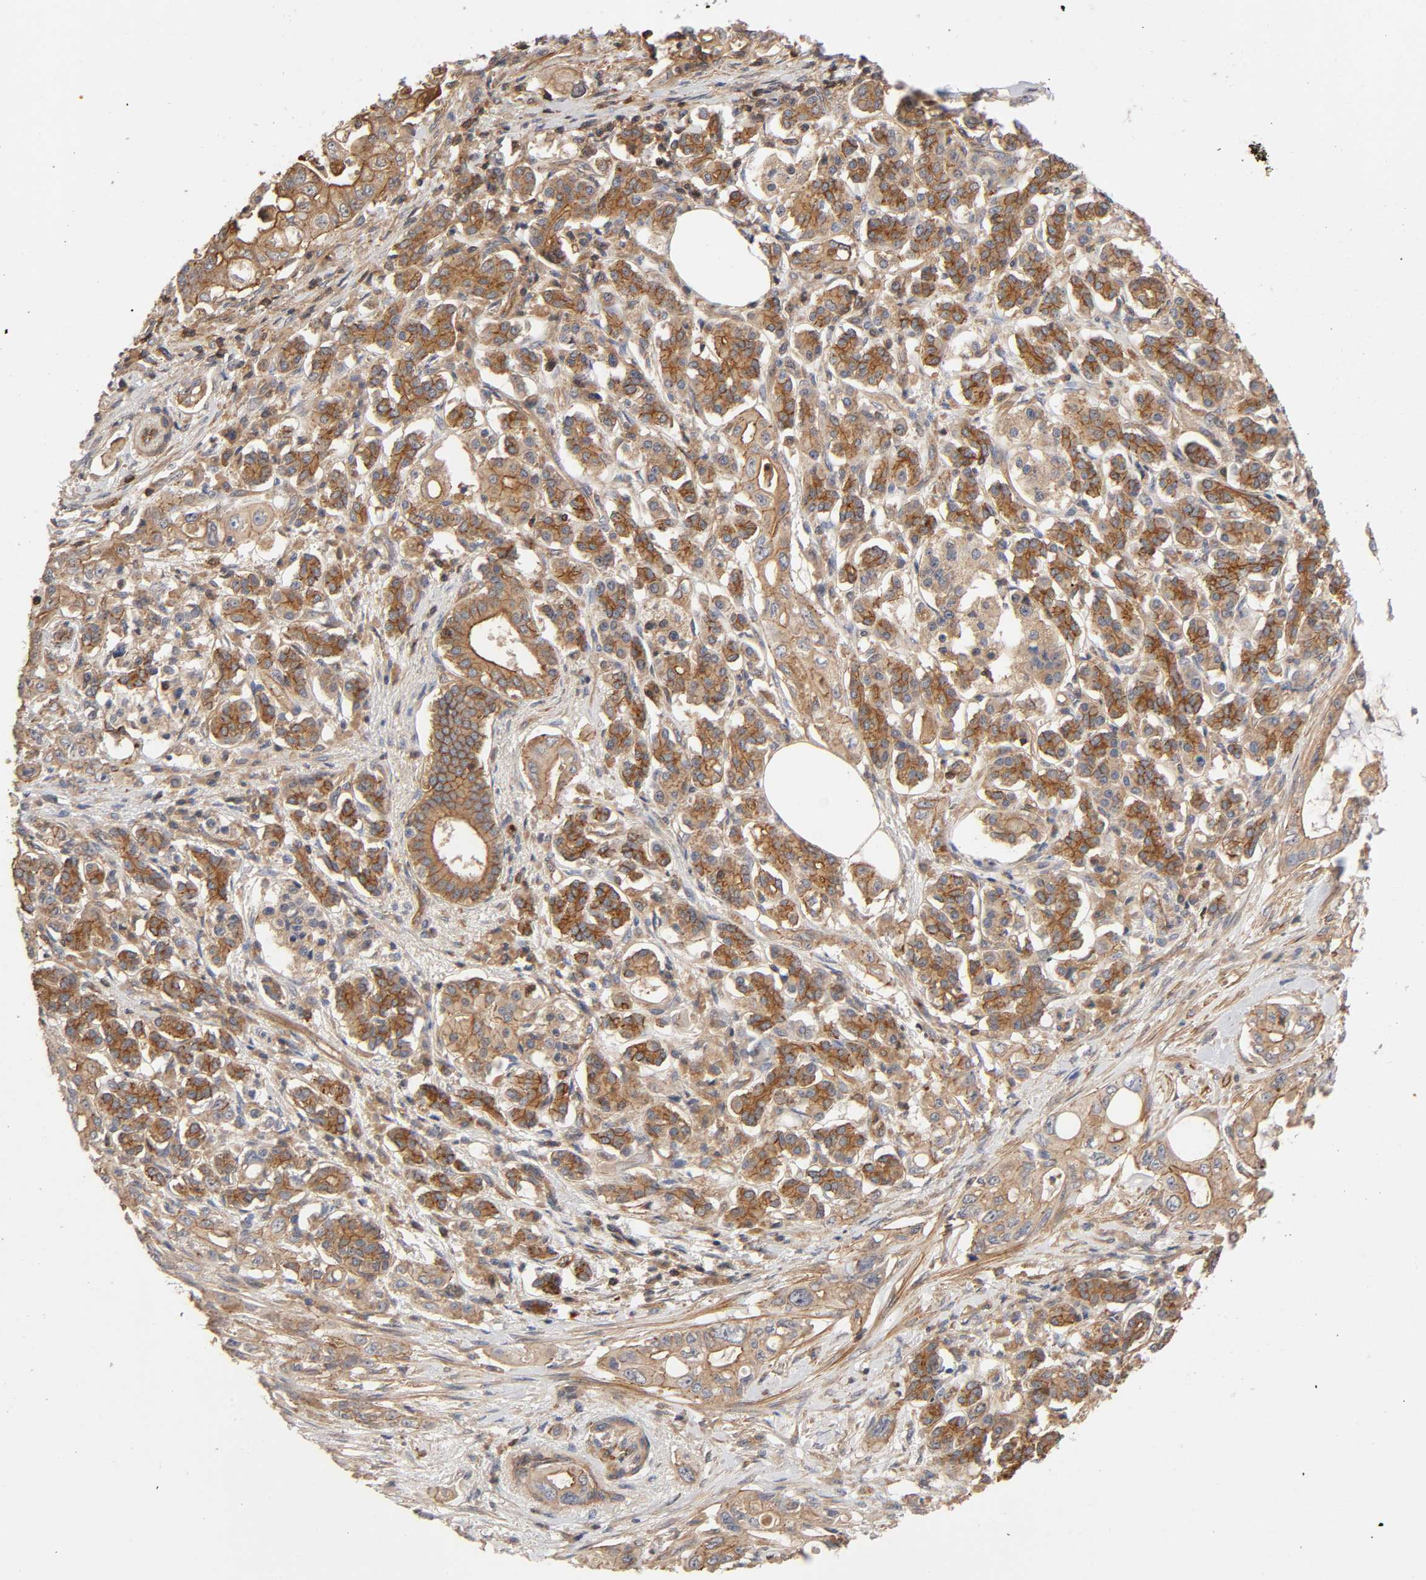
{"staining": {"intensity": "strong", "quantity": "25%-75%", "location": "cytoplasmic/membranous"}, "tissue": "pancreatic cancer", "cell_type": "Tumor cells", "image_type": "cancer", "snomed": [{"axis": "morphology", "description": "Normal tissue, NOS"}, {"axis": "topography", "description": "Pancreas"}], "caption": "The micrograph shows staining of pancreatic cancer, revealing strong cytoplasmic/membranous protein positivity (brown color) within tumor cells.", "gene": "LAMTOR2", "patient": {"sex": "male", "age": 42}}